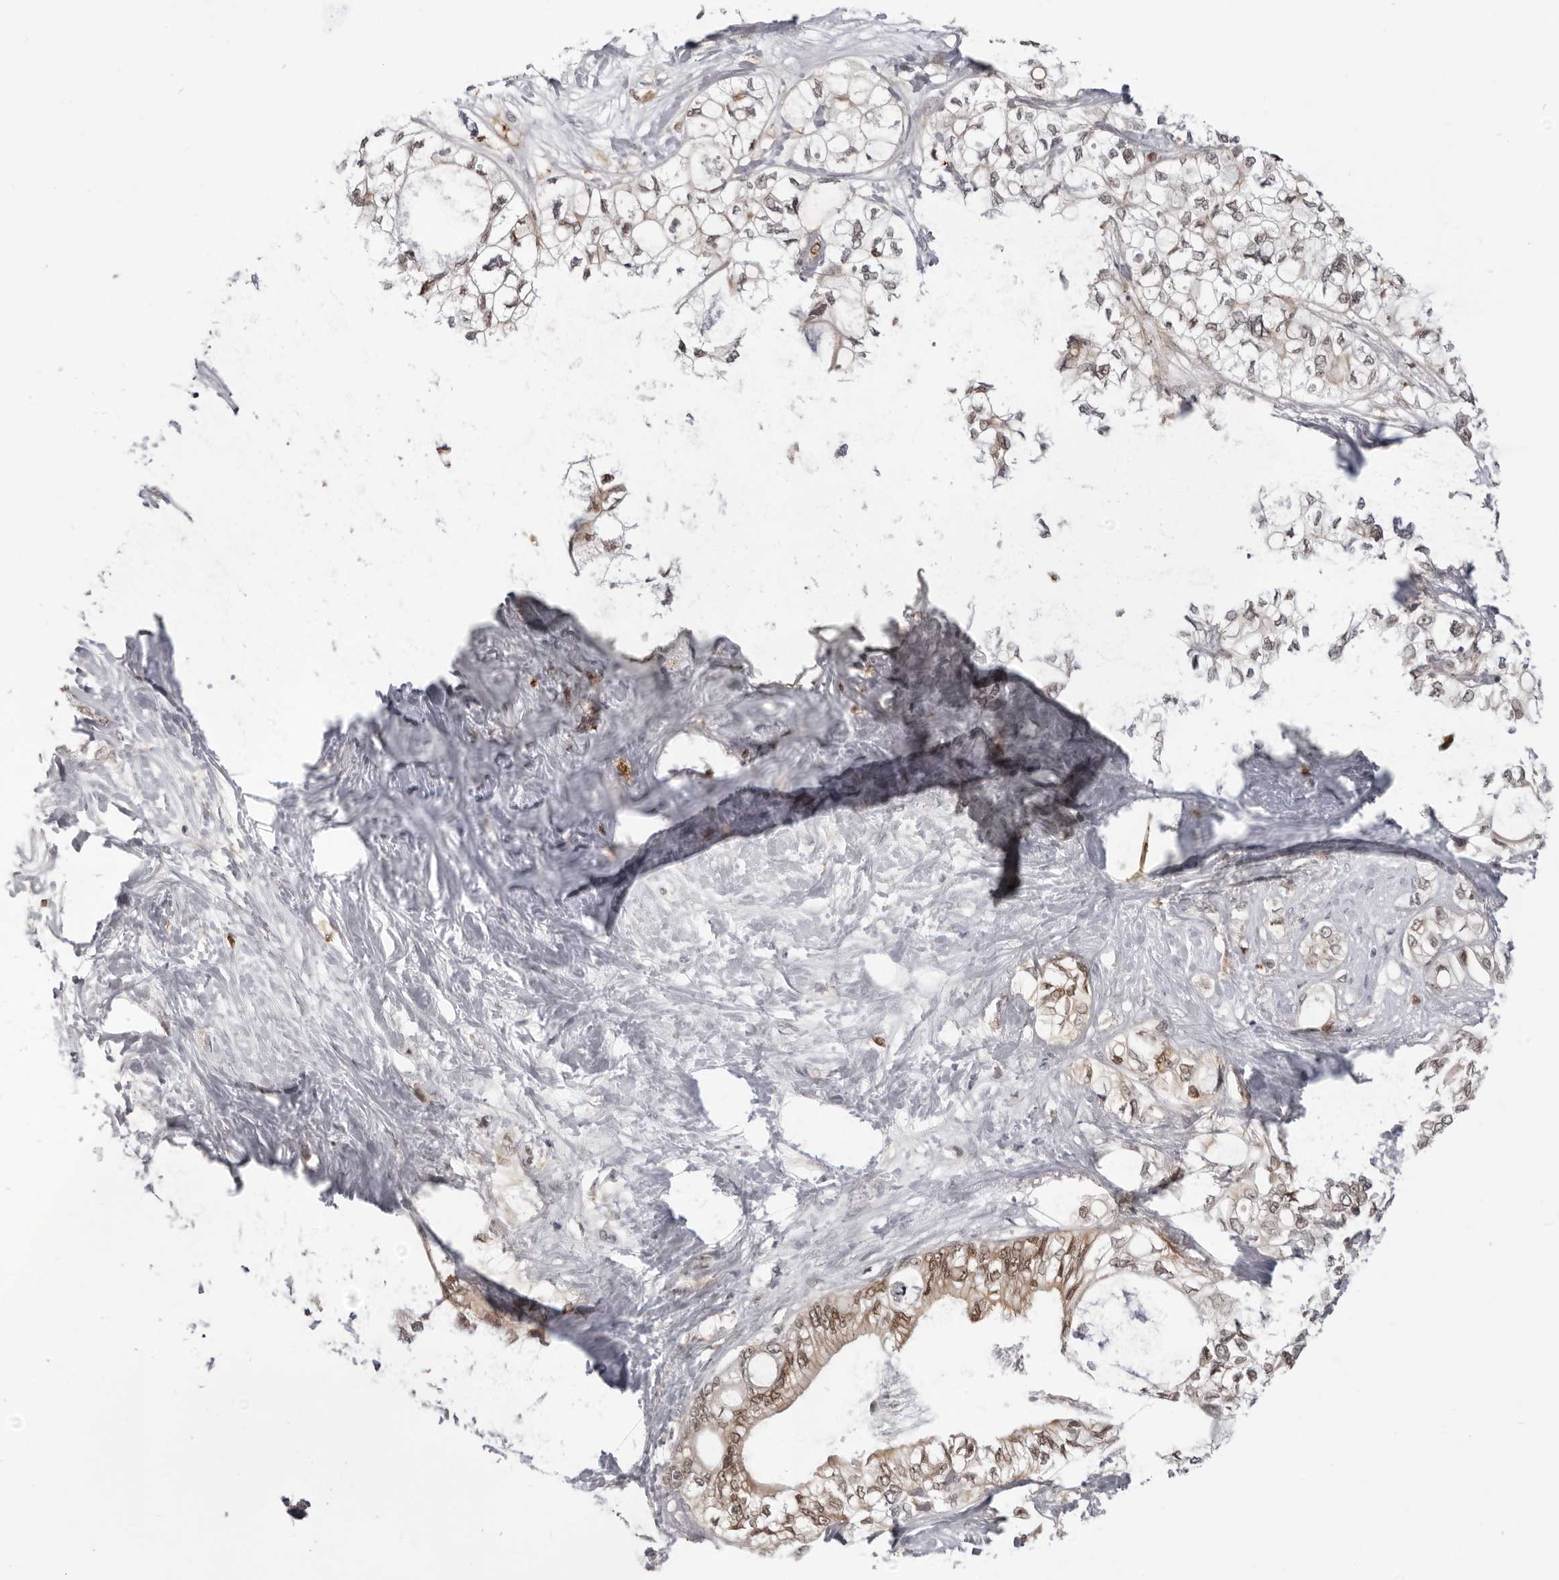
{"staining": {"intensity": "moderate", "quantity": ">75%", "location": "cytoplasmic/membranous,nuclear"}, "tissue": "pancreatic cancer", "cell_type": "Tumor cells", "image_type": "cancer", "snomed": [{"axis": "morphology", "description": "Adenocarcinoma, NOS"}, {"axis": "topography", "description": "Pancreas"}], "caption": "Adenocarcinoma (pancreatic) stained with a protein marker exhibits moderate staining in tumor cells.", "gene": "SRGAP2", "patient": {"sex": "male", "age": 70}}